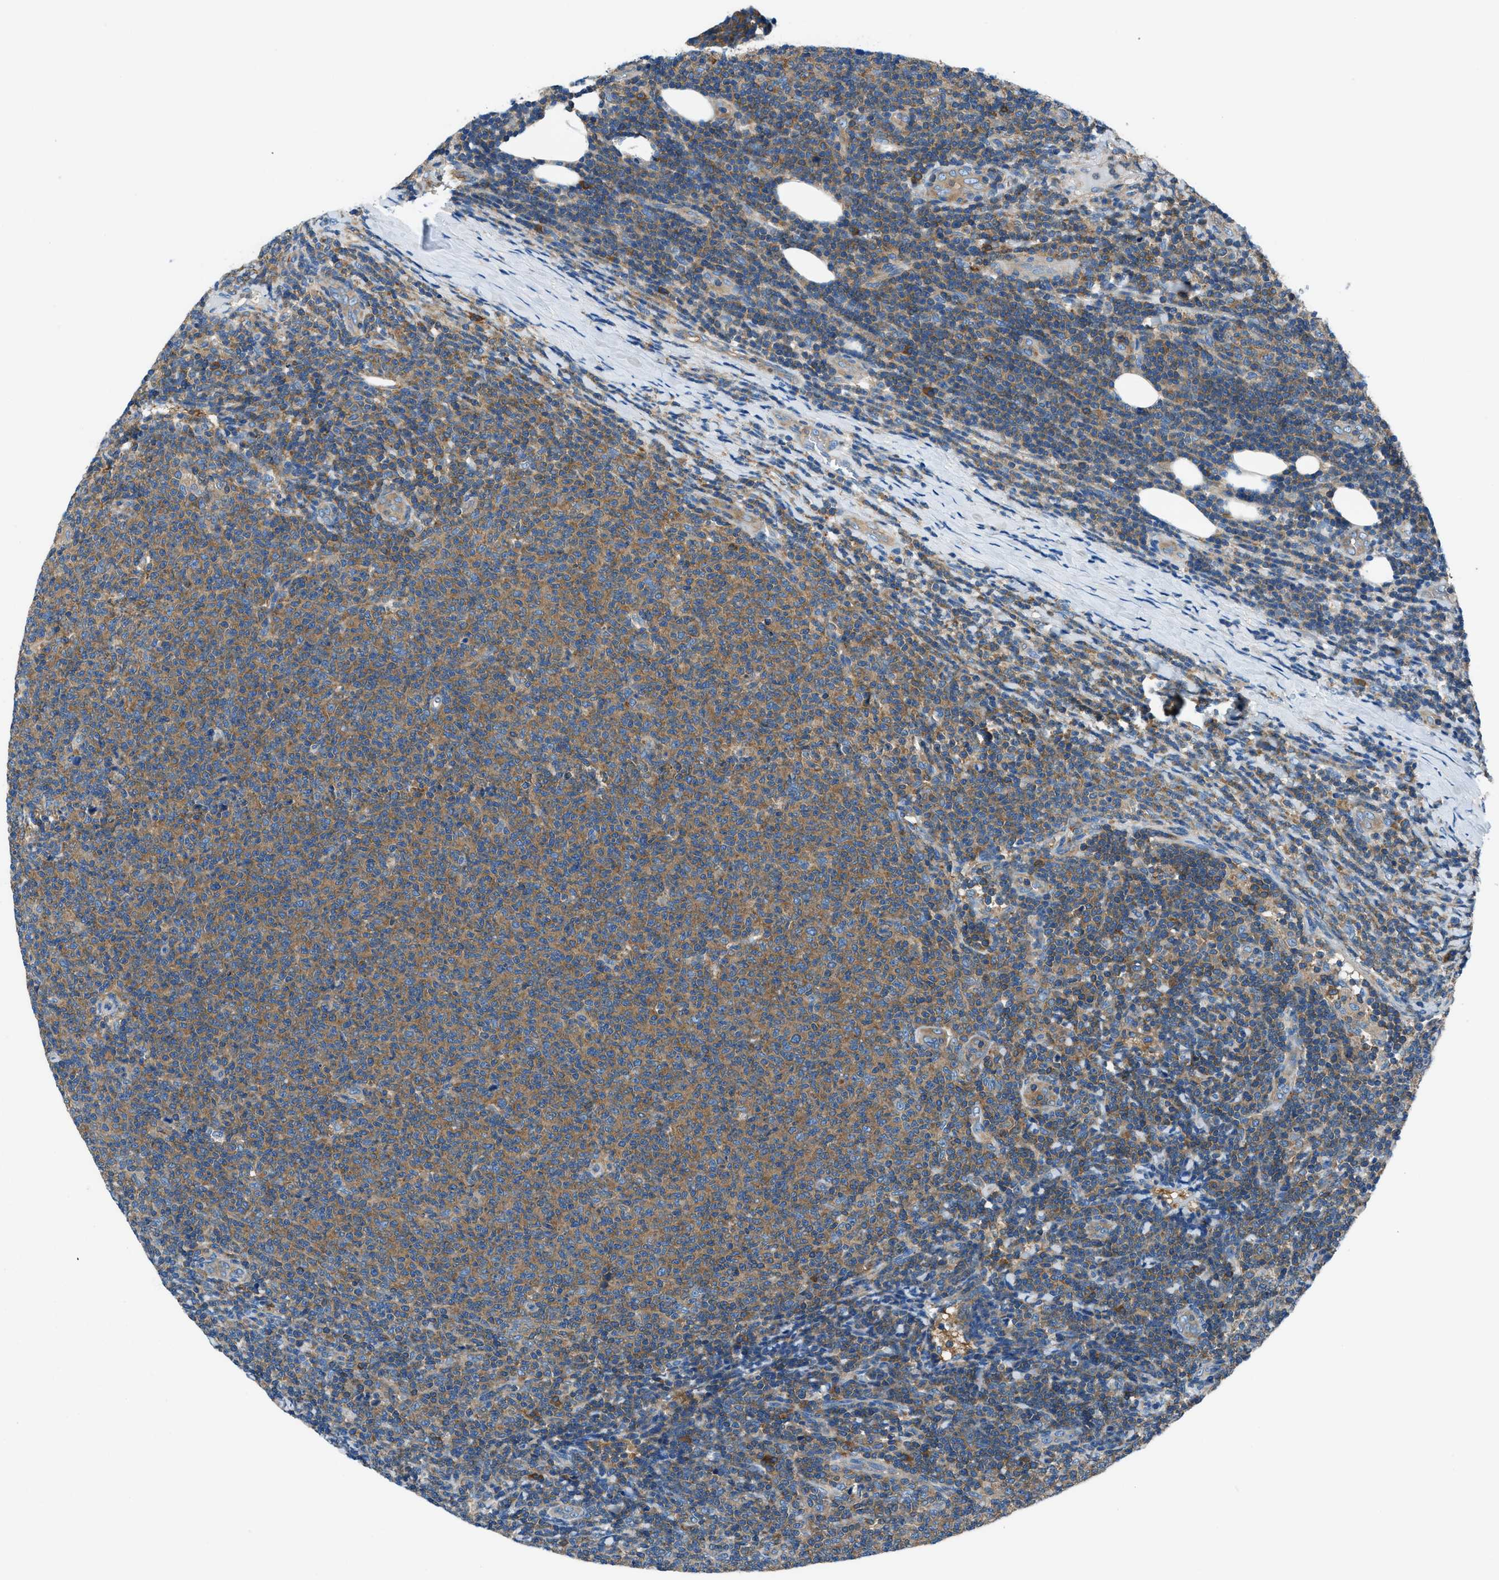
{"staining": {"intensity": "moderate", "quantity": ">75%", "location": "cytoplasmic/membranous"}, "tissue": "lymphoma", "cell_type": "Tumor cells", "image_type": "cancer", "snomed": [{"axis": "morphology", "description": "Malignant lymphoma, non-Hodgkin's type, Low grade"}, {"axis": "topography", "description": "Lymph node"}], "caption": "A photomicrograph of human lymphoma stained for a protein displays moderate cytoplasmic/membranous brown staining in tumor cells. (Brightfield microscopy of DAB IHC at high magnification).", "gene": "SARS1", "patient": {"sex": "male", "age": 66}}